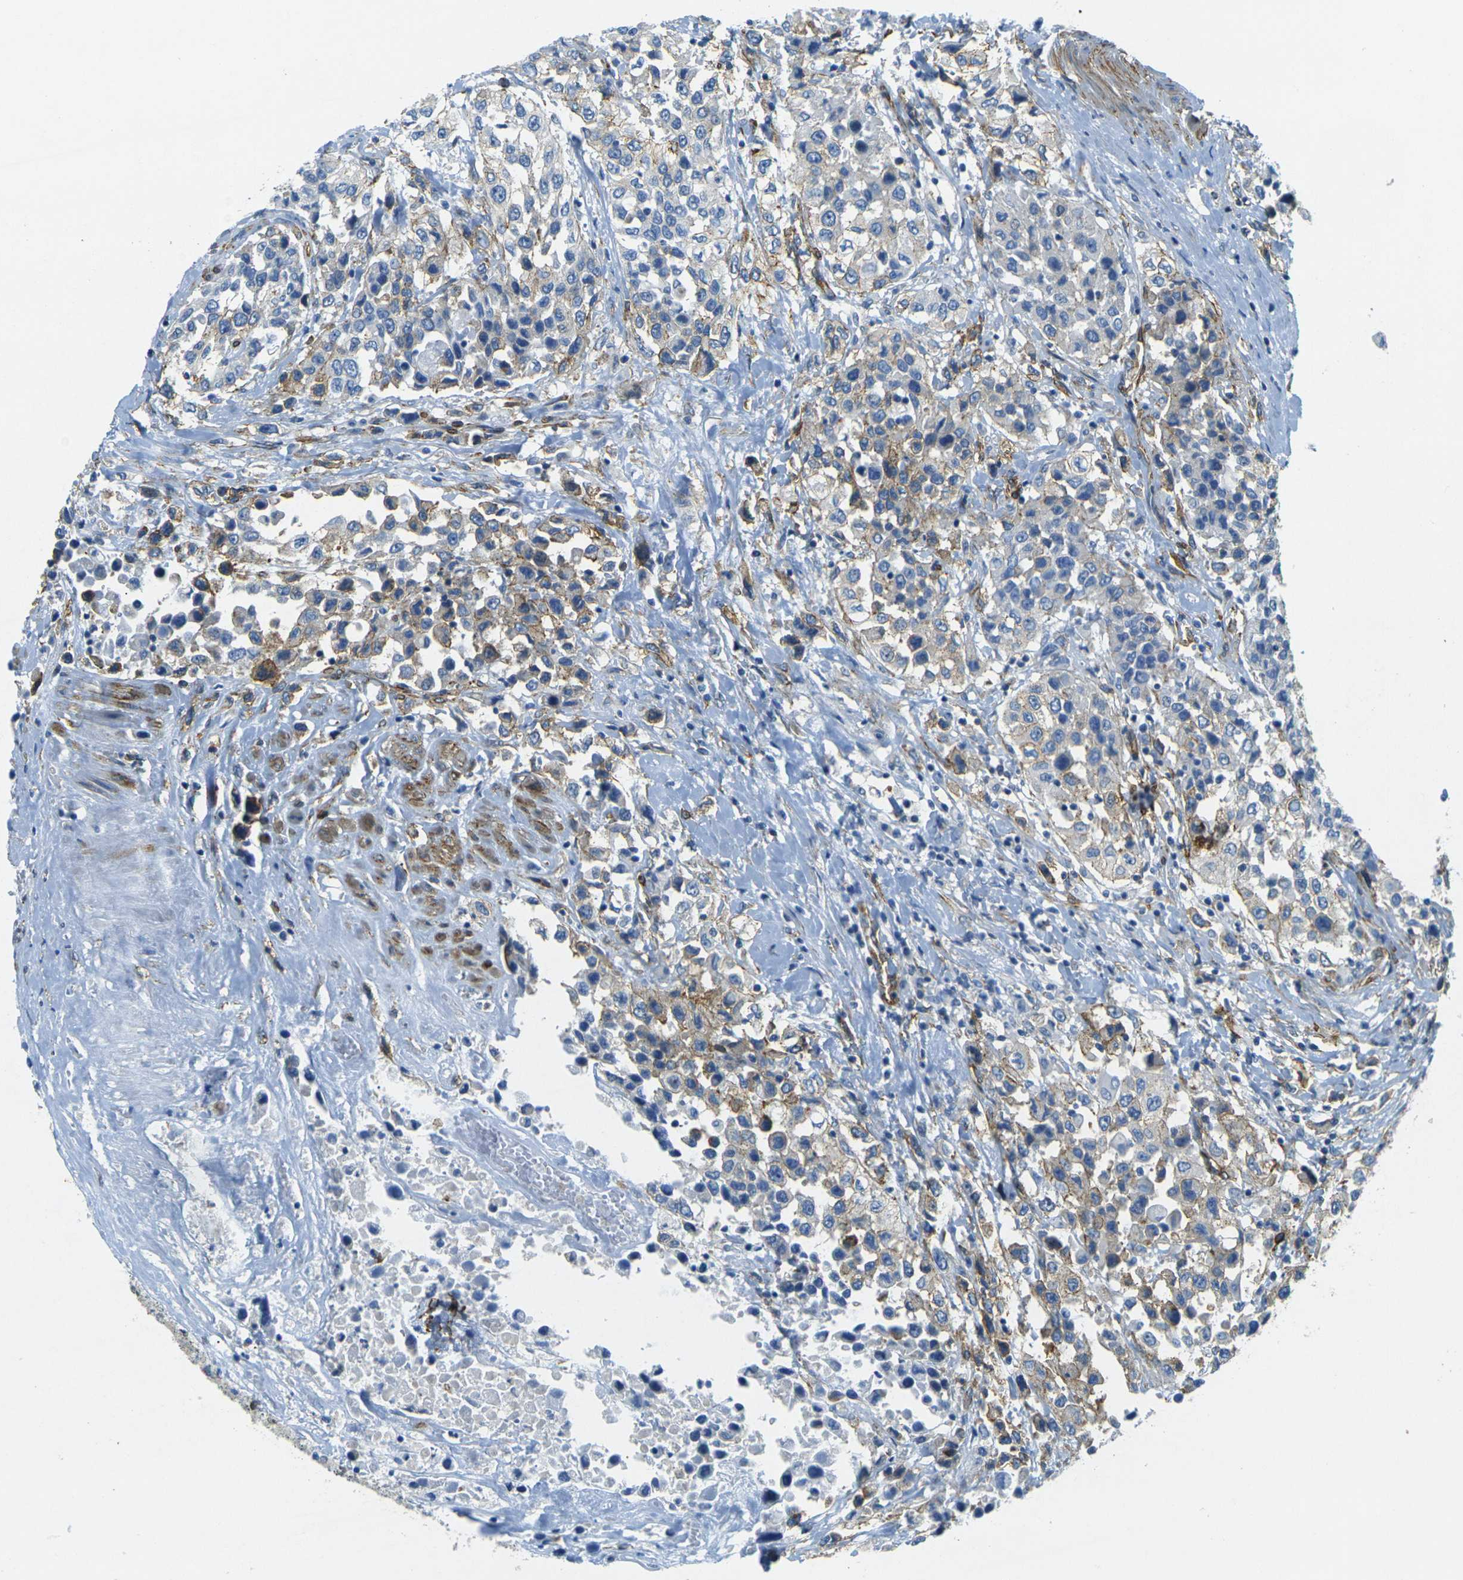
{"staining": {"intensity": "weak", "quantity": "<25%", "location": "cytoplasmic/membranous"}, "tissue": "urothelial cancer", "cell_type": "Tumor cells", "image_type": "cancer", "snomed": [{"axis": "morphology", "description": "Urothelial carcinoma, High grade"}, {"axis": "topography", "description": "Urinary bladder"}], "caption": "Immunohistochemistry (IHC) of human urothelial cancer reveals no expression in tumor cells.", "gene": "EPHA7", "patient": {"sex": "female", "age": 80}}